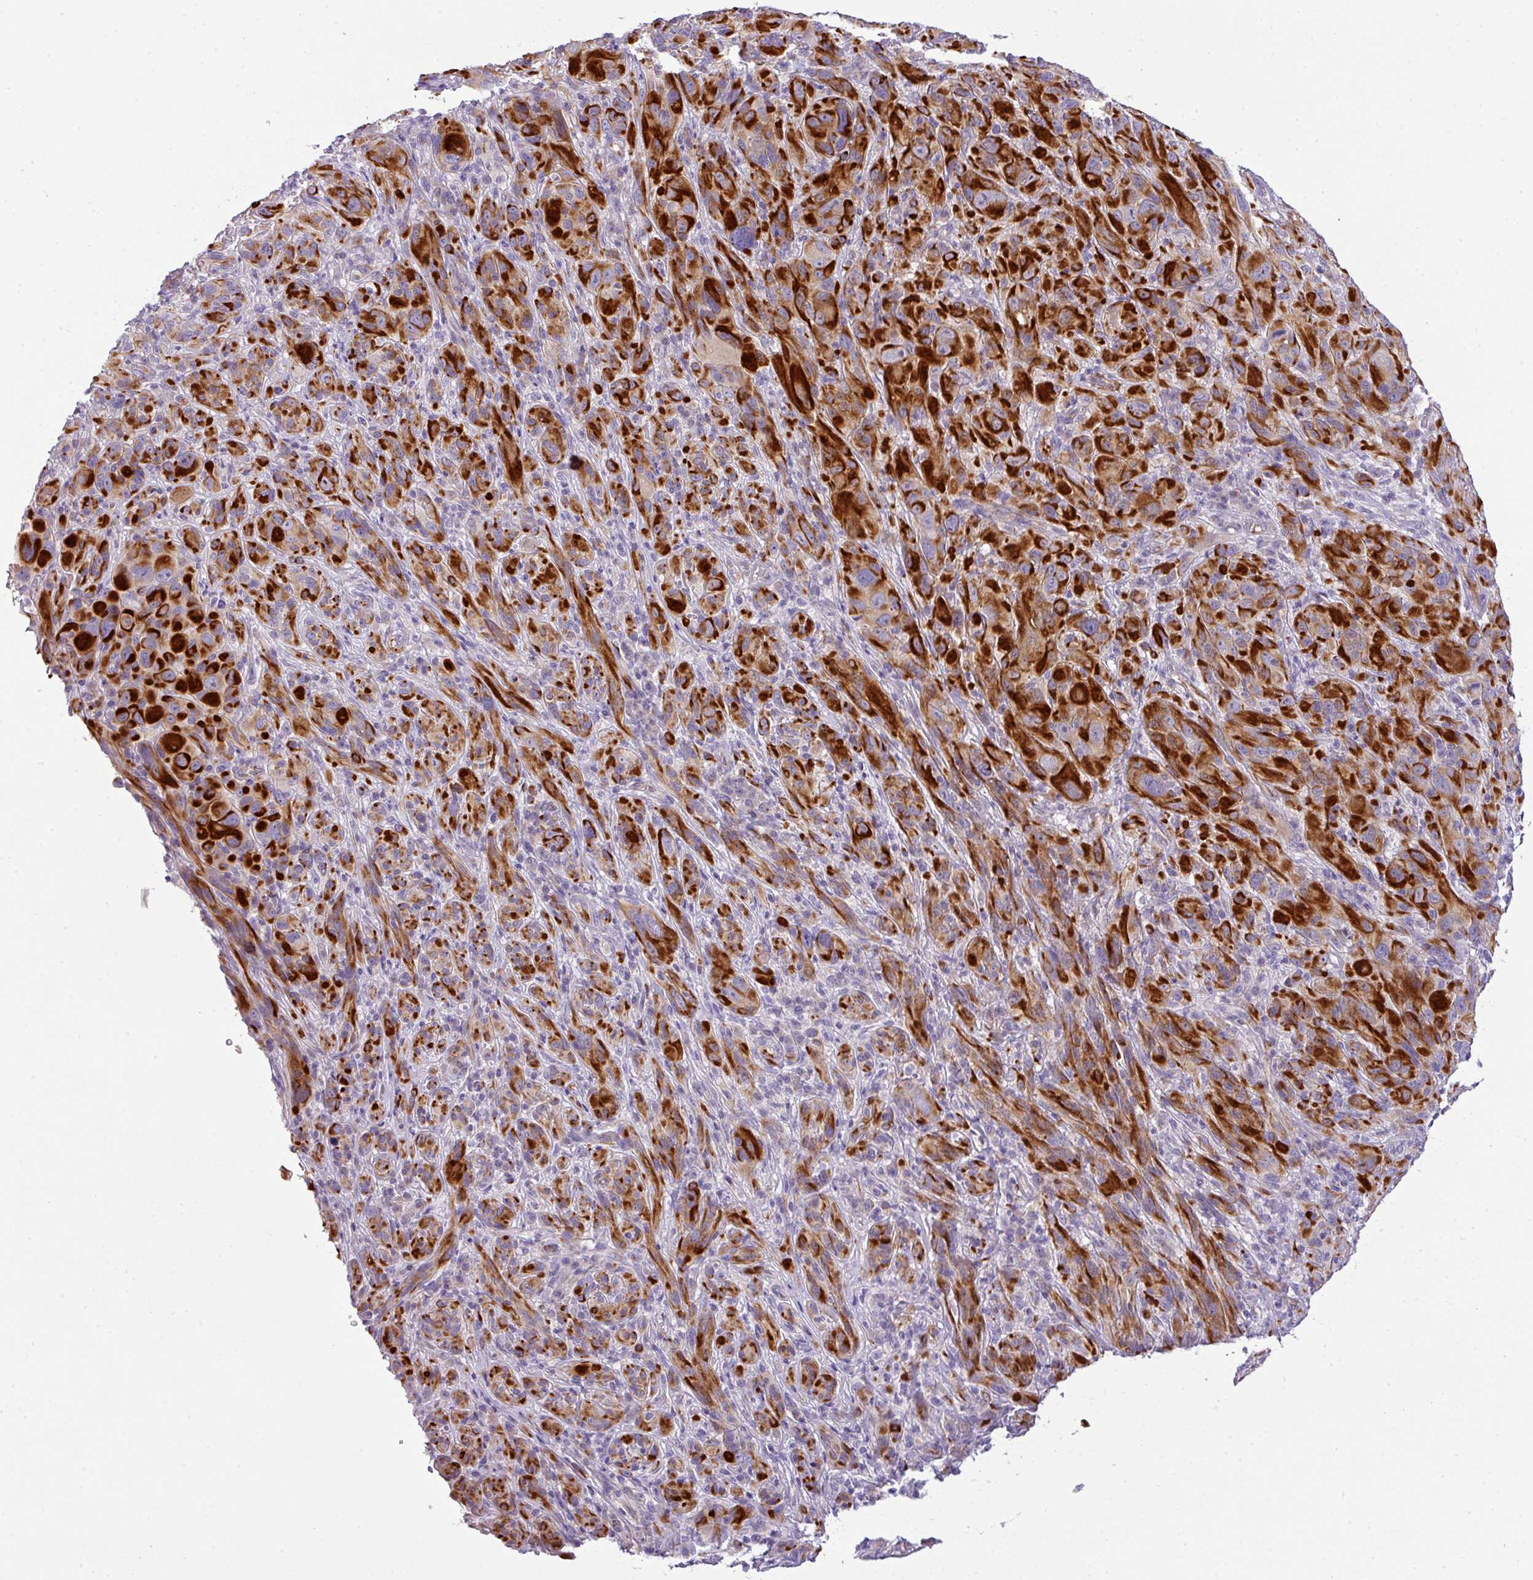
{"staining": {"intensity": "strong", "quantity": ">75%", "location": "cytoplasmic/membranous"}, "tissue": "melanoma", "cell_type": "Tumor cells", "image_type": "cancer", "snomed": [{"axis": "morphology", "description": "Malignant melanoma, NOS"}, {"axis": "topography", "description": "Skin of head"}], "caption": "High-magnification brightfield microscopy of melanoma stained with DAB (brown) and counterstained with hematoxylin (blue). tumor cells exhibit strong cytoplasmic/membranous staining is seen in about>75% of cells. (Stains: DAB (3,3'-diaminobenzidine) in brown, nuclei in blue, Microscopy: brightfield microscopy at high magnification).", "gene": "ENSG00000273748", "patient": {"sex": "male", "age": 96}}